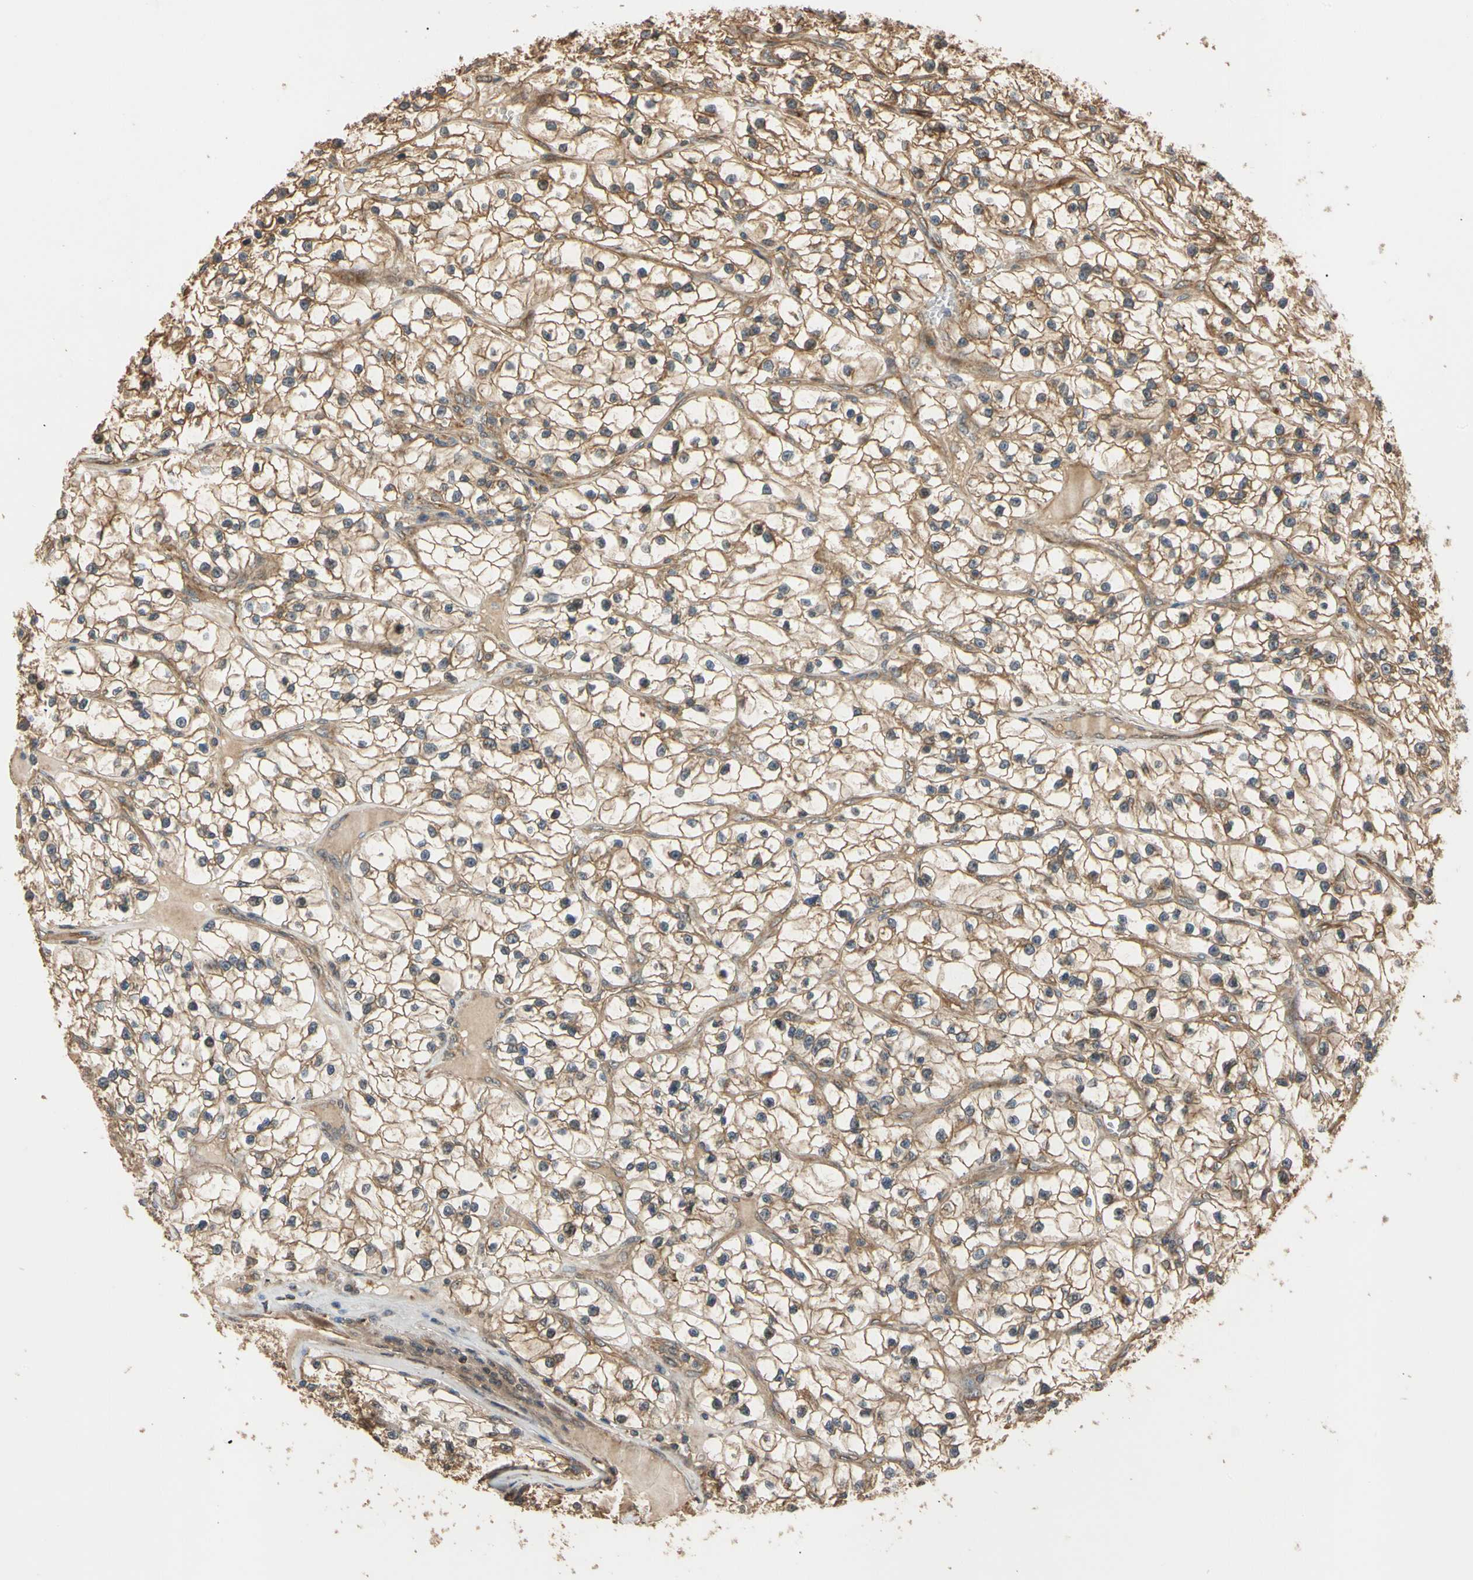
{"staining": {"intensity": "moderate", "quantity": ">75%", "location": "cytoplasmic/membranous"}, "tissue": "renal cancer", "cell_type": "Tumor cells", "image_type": "cancer", "snomed": [{"axis": "morphology", "description": "Adenocarcinoma, NOS"}, {"axis": "topography", "description": "Kidney"}], "caption": "High-power microscopy captured an immunohistochemistry micrograph of adenocarcinoma (renal), revealing moderate cytoplasmic/membranous positivity in approximately >75% of tumor cells. The staining was performed using DAB, with brown indicating positive protein expression. Nuclei are stained blue with hematoxylin.", "gene": "MGRN1", "patient": {"sex": "female", "age": 57}}